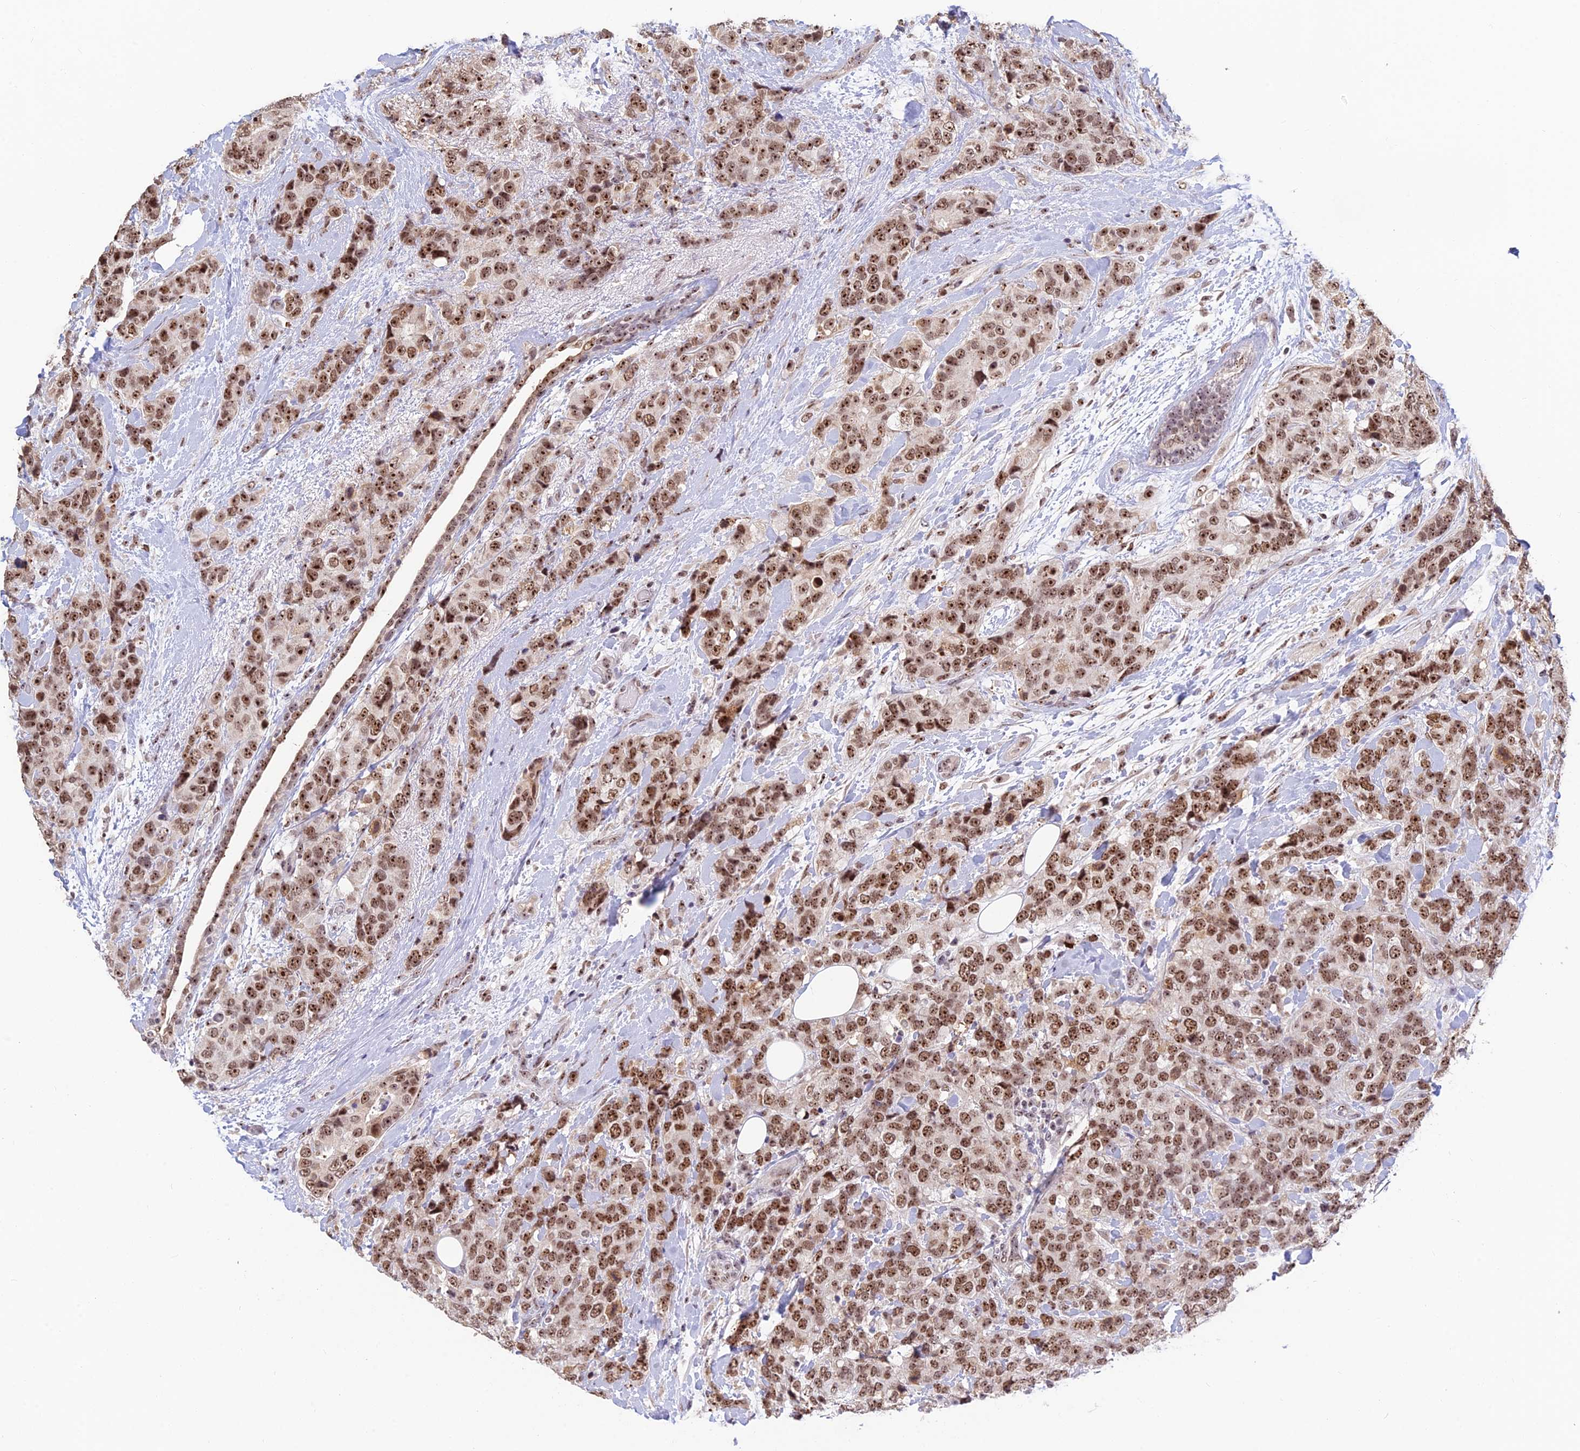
{"staining": {"intensity": "moderate", "quantity": ">75%", "location": "nuclear"}, "tissue": "breast cancer", "cell_type": "Tumor cells", "image_type": "cancer", "snomed": [{"axis": "morphology", "description": "Lobular carcinoma"}, {"axis": "topography", "description": "Breast"}], "caption": "High-power microscopy captured an immunohistochemistry histopathology image of breast cancer (lobular carcinoma), revealing moderate nuclear positivity in approximately >75% of tumor cells. The staining was performed using DAB, with brown indicating positive protein expression. Nuclei are stained blue with hematoxylin.", "gene": "POLR1G", "patient": {"sex": "female", "age": 59}}